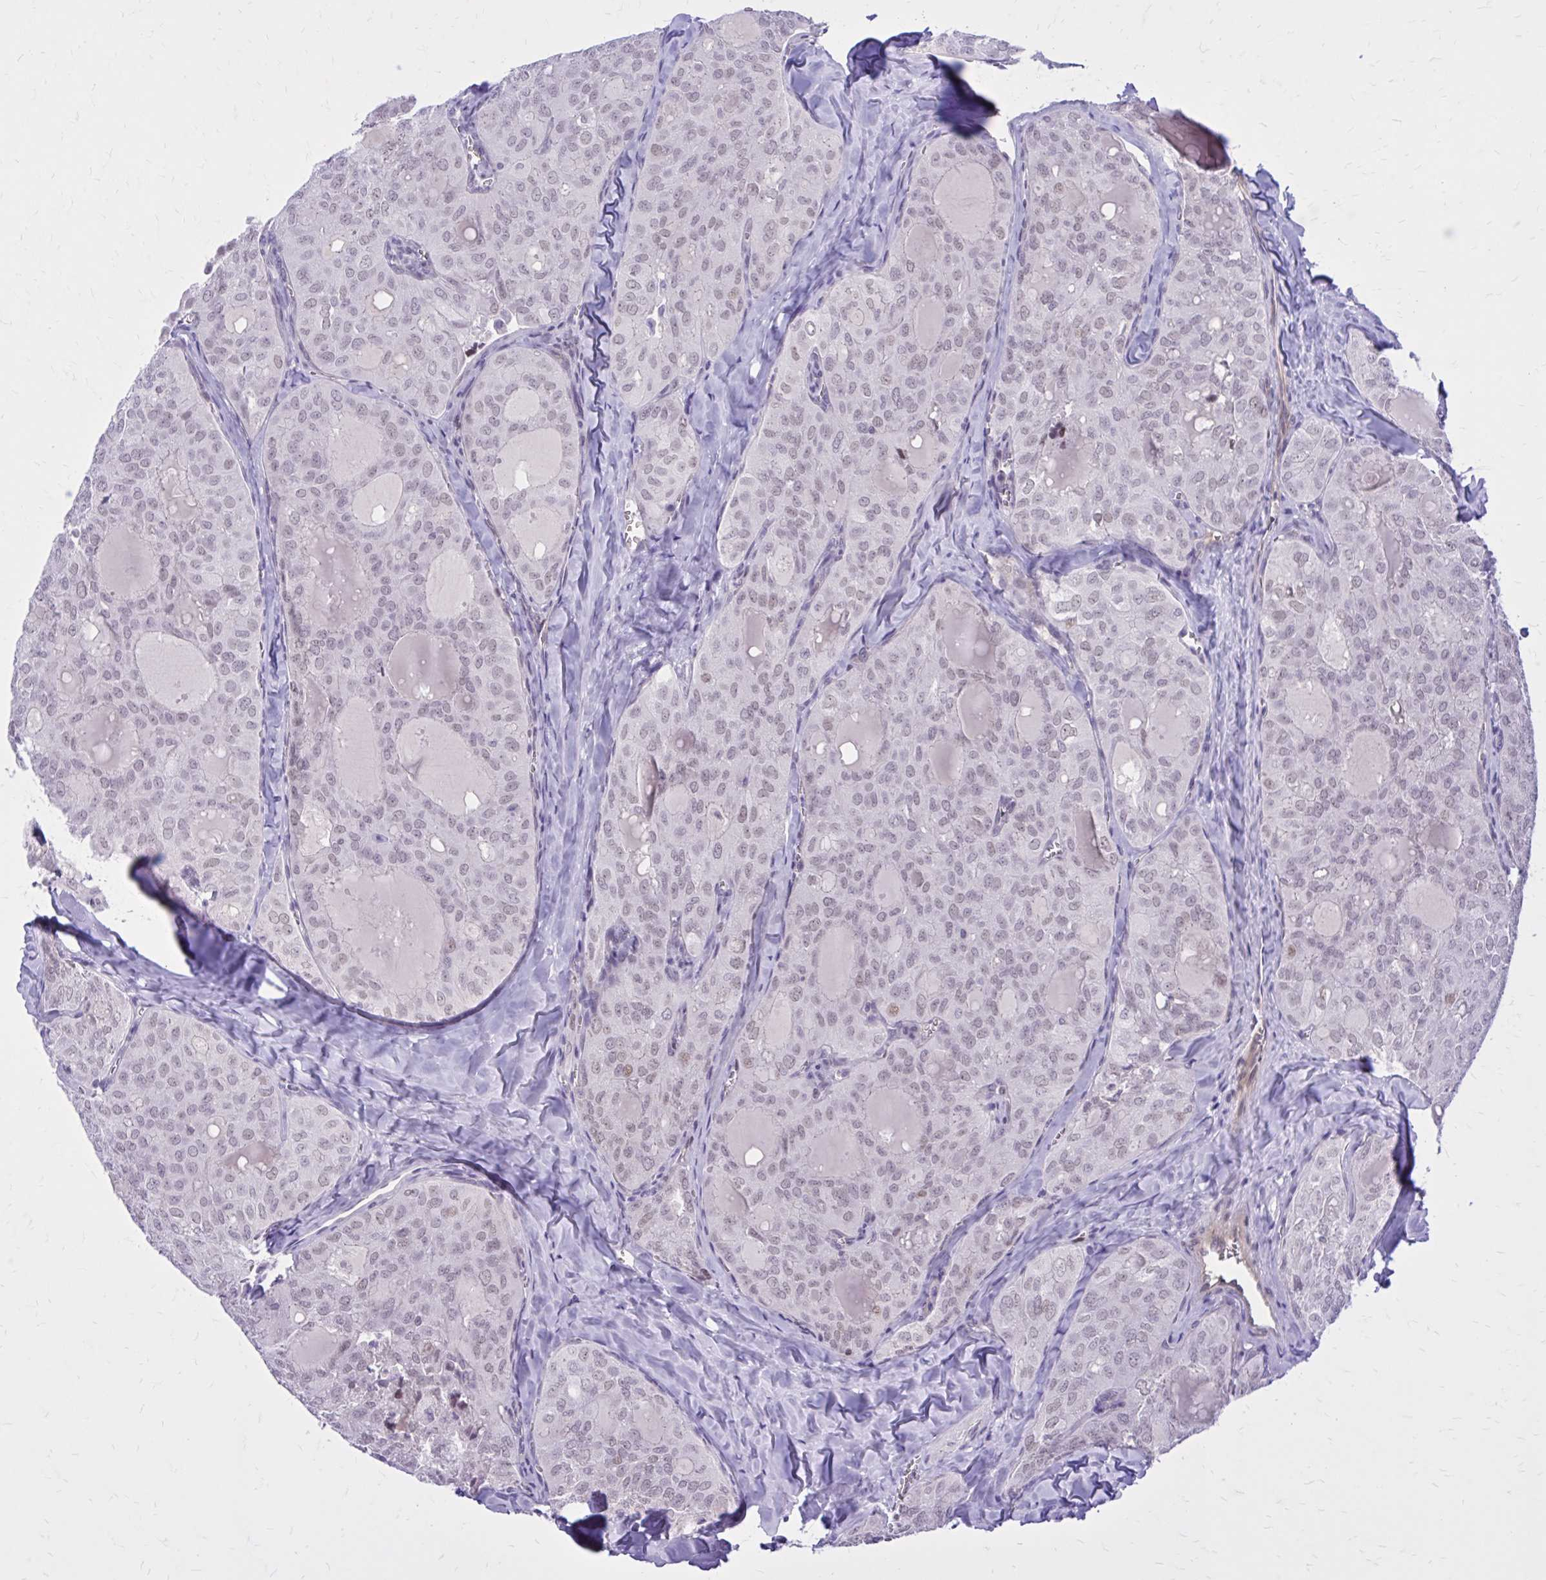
{"staining": {"intensity": "weak", "quantity": "25%-75%", "location": "nuclear"}, "tissue": "thyroid cancer", "cell_type": "Tumor cells", "image_type": "cancer", "snomed": [{"axis": "morphology", "description": "Follicular adenoma carcinoma, NOS"}, {"axis": "topography", "description": "Thyroid gland"}], "caption": "High-power microscopy captured an immunohistochemistry (IHC) photomicrograph of thyroid cancer, revealing weak nuclear expression in approximately 25%-75% of tumor cells. (brown staining indicates protein expression, while blue staining denotes nuclei).", "gene": "ZBTB25", "patient": {"sex": "male", "age": 75}}